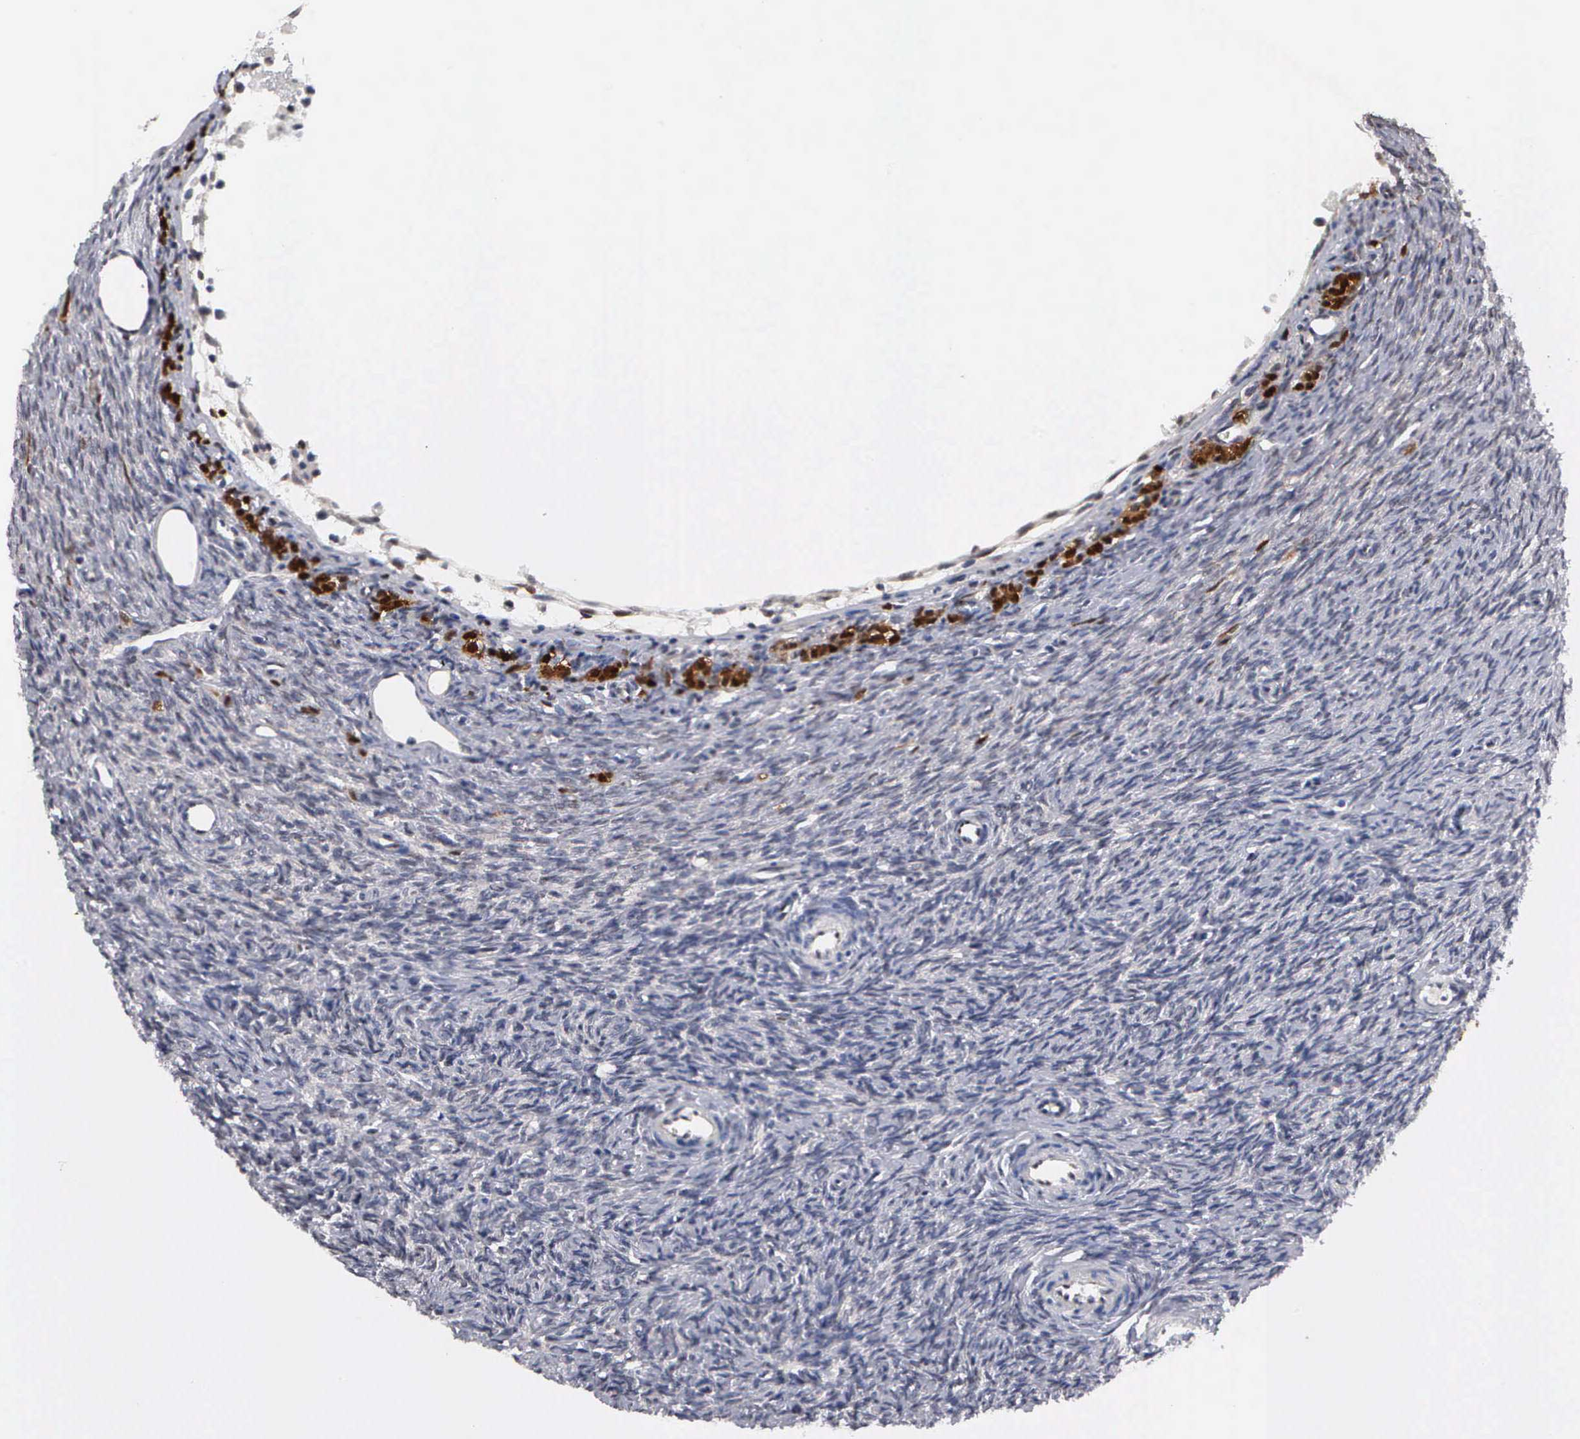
{"staining": {"intensity": "negative", "quantity": "none", "location": "none"}, "tissue": "ovary", "cell_type": "Ovarian stroma cells", "image_type": "normal", "snomed": [{"axis": "morphology", "description": "Normal tissue, NOS"}, {"axis": "topography", "description": "Ovary"}], "caption": "This is a image of immunohistochemistry staining of normal ovary, which shows no staining in ovarian stroma cells. The staining was performed using DAB to visualize the protein expression in brown, while the nuclei were stained in blue with hematoxylin (Magnification: 20x).", "gene": "ZBTB33", "patient": {"sex": "female", "age": 32}}